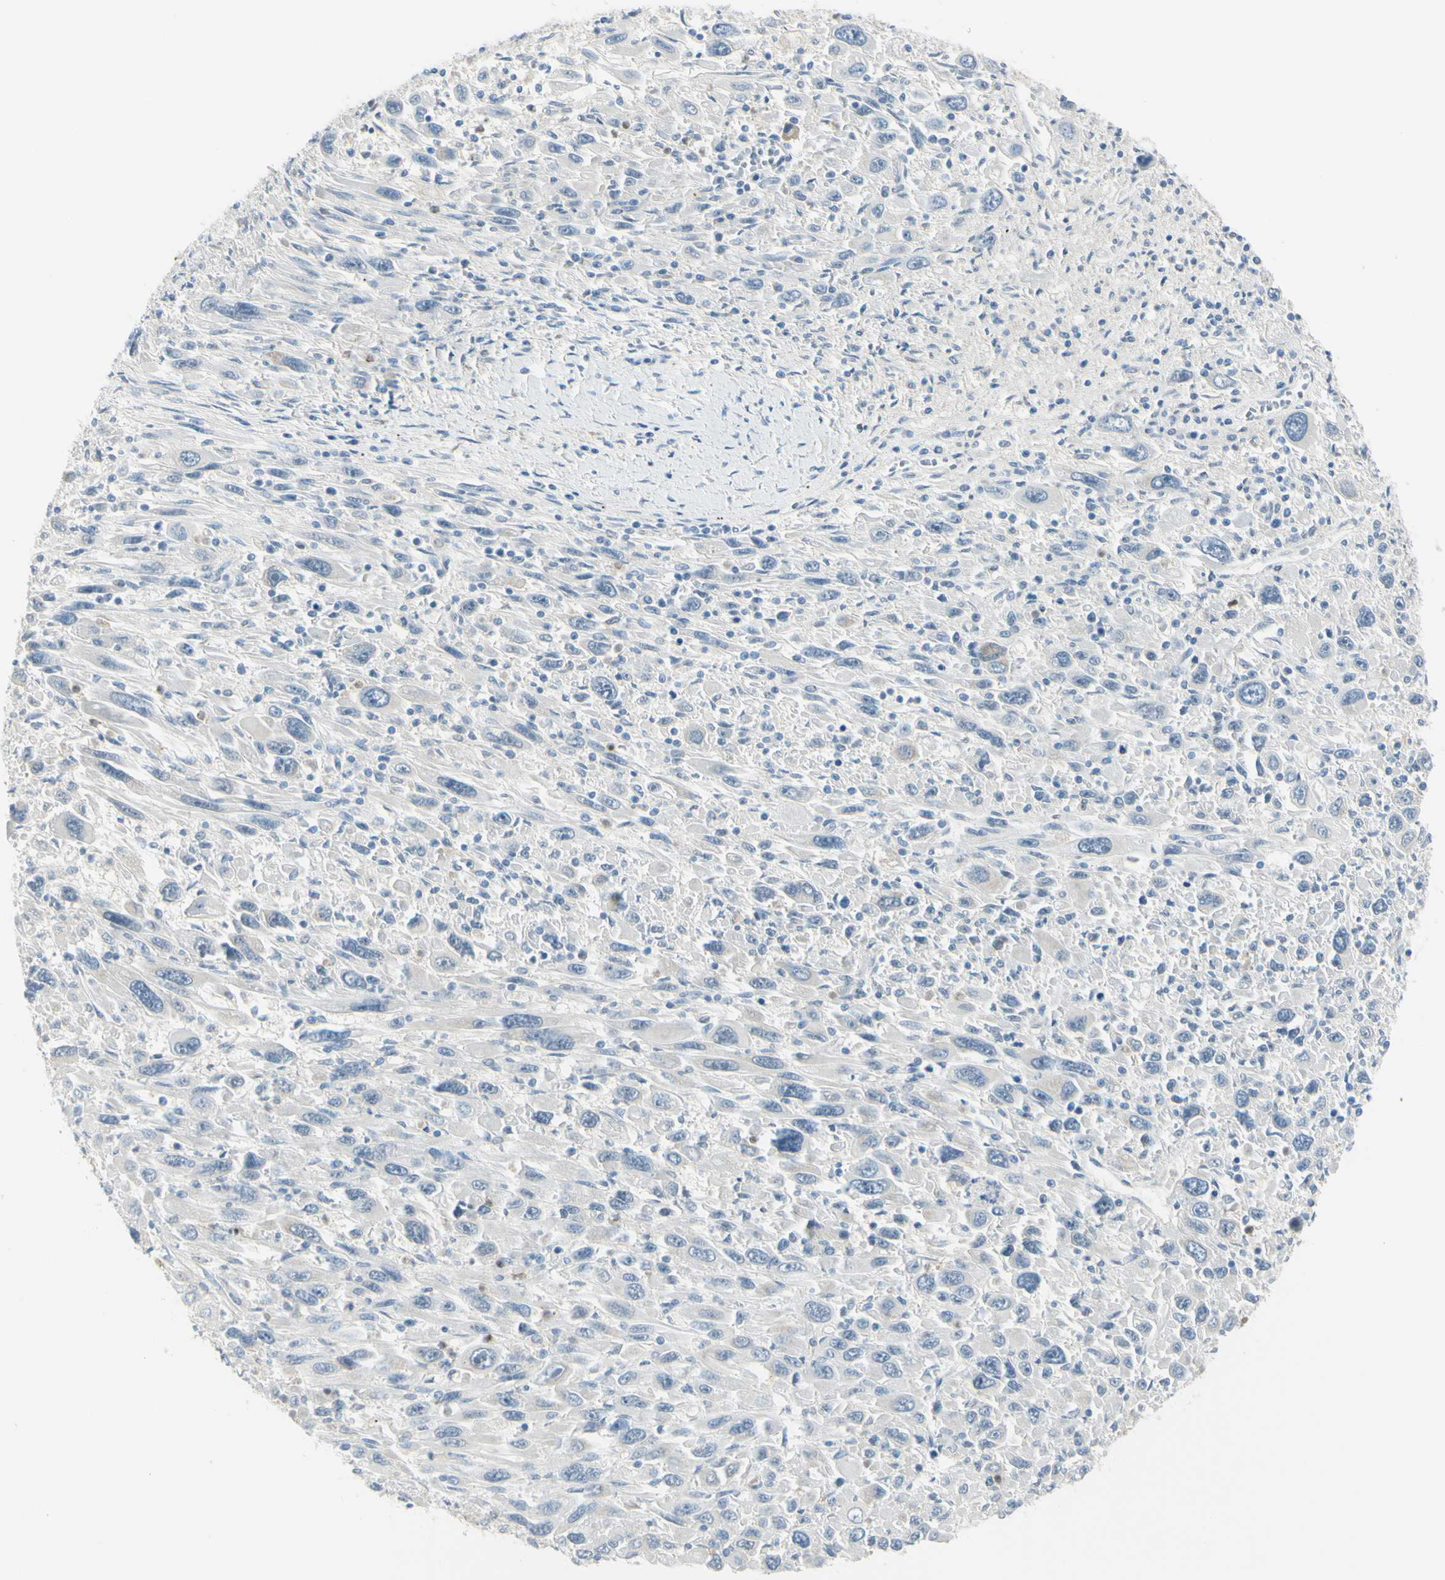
{"staining": {"intensity": "negative", "quantity": "none", "location": "none"}, "tissue": "melanoma", "cell_type": "Tumor cells", "image_type": "cancer", "snomed": [{"axis": "morphology", "description": "Malignant melanoma, Metastatic site"}, {"axis": "topography", "description": "Skin"}], "caption": "This is an immunohistochemistry photomicrograph of melanoma. There is no staining in tumor cells.", "gene": "ZNF557", "patient": {"sex": "female", "age": 56}}